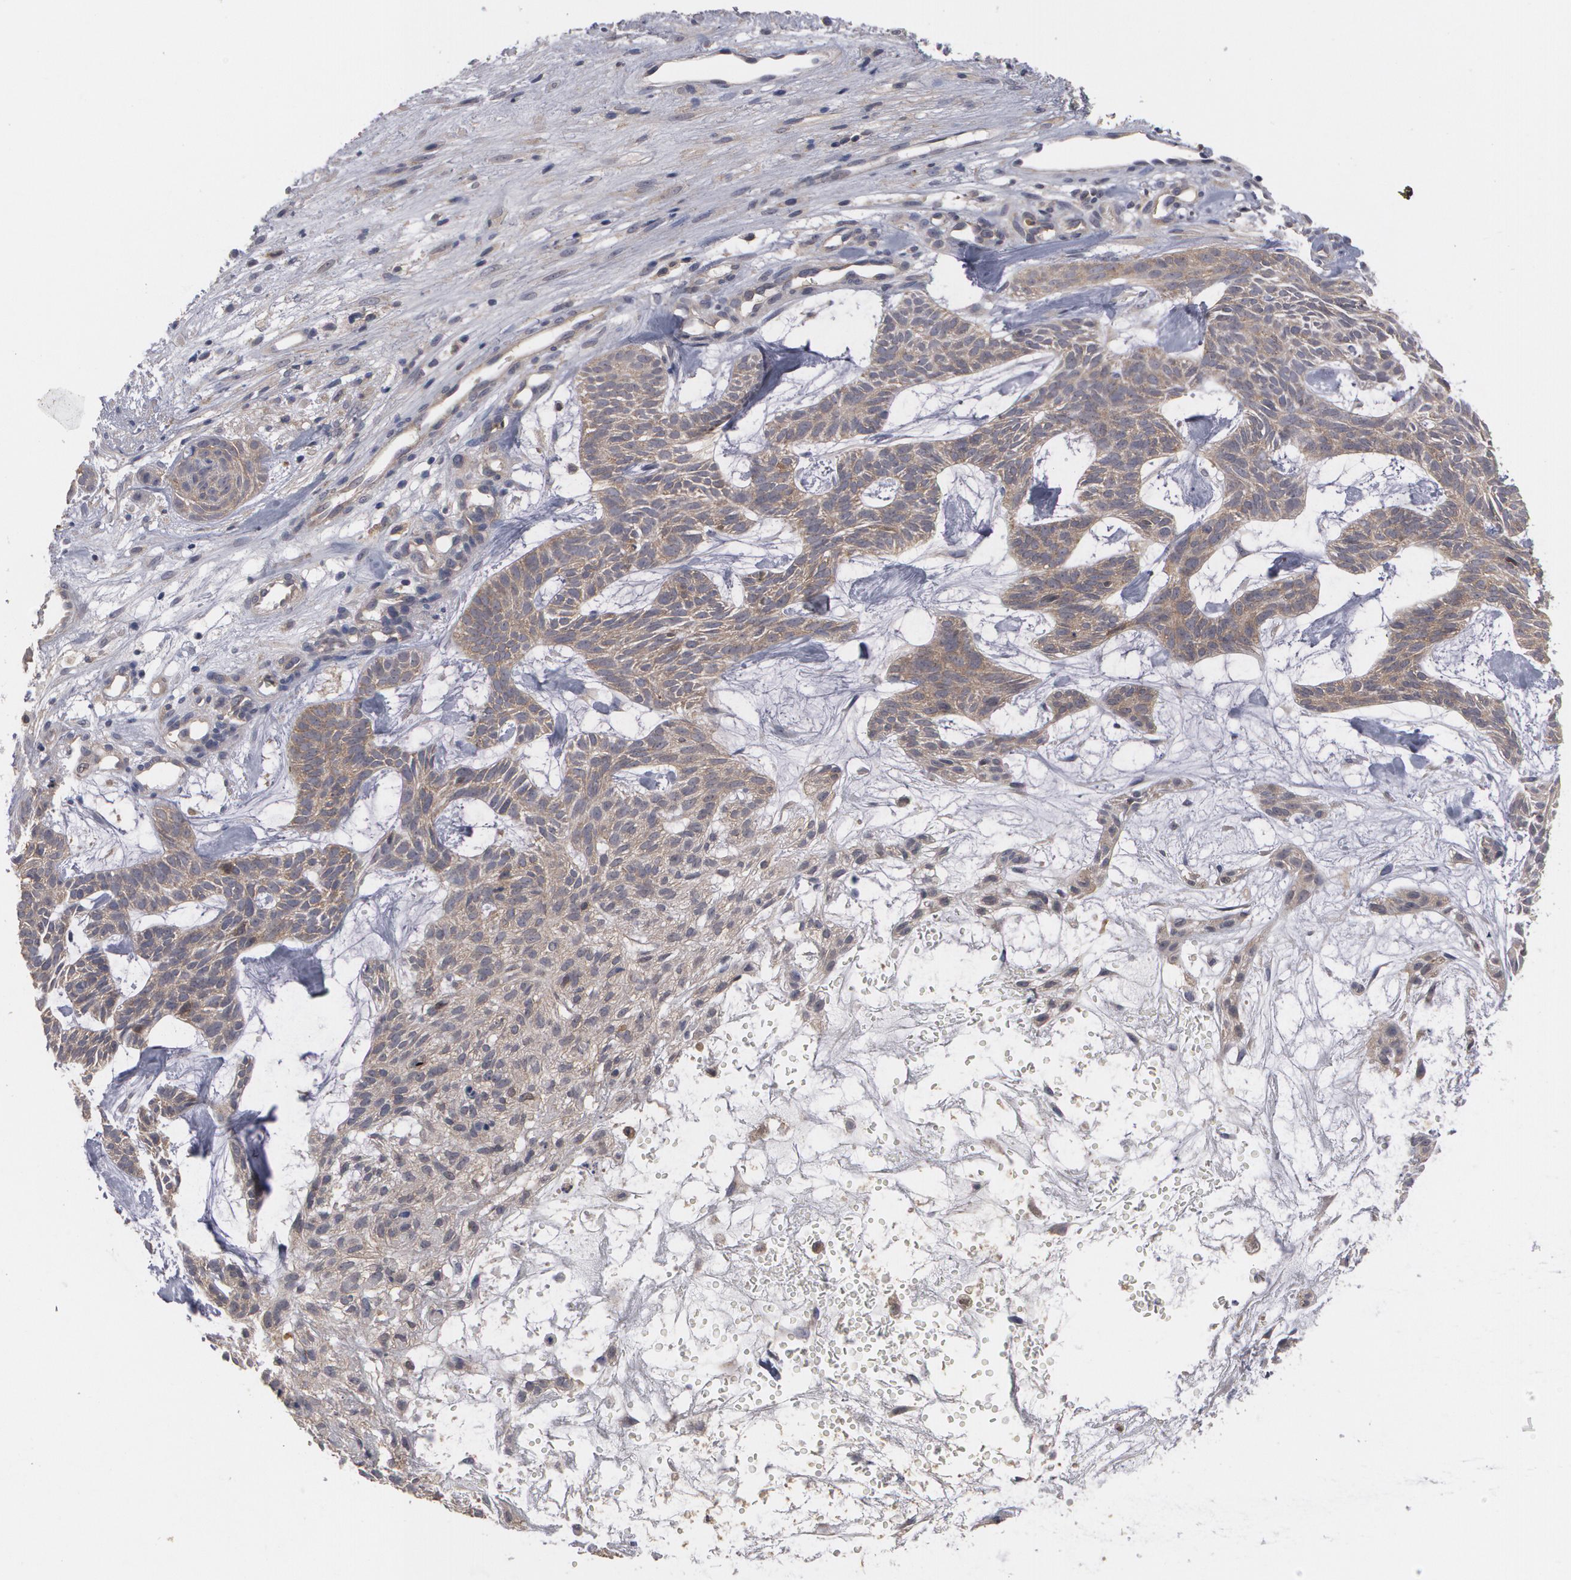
{"staining": {"intensity": "weak", "quantity": "25%-75%", "location": "cytoplasmic/membranous"}, "tissue": "skin cancer", "cell_type": "Tumor cells", "image_type": "cancer", "snomed": [{"axis": "morphology", "description": "Basal cell carcinoma"}, {"axis": "topography", "description": "Skin"}], "caption": "IHC staining of basal cell carcinoma (skin), which shows low levels of weak cytoplasmic/membranous staining in about 25%-75% of tumor cells indicating weak cytoplasmic/membranous protein expression. The staining was performed using DAB (brown) for protein detection and nuclei were counterstained in hematoxylin (blue).", "gene": "HTT", "patient": {"sex": "male", "age": 75}}